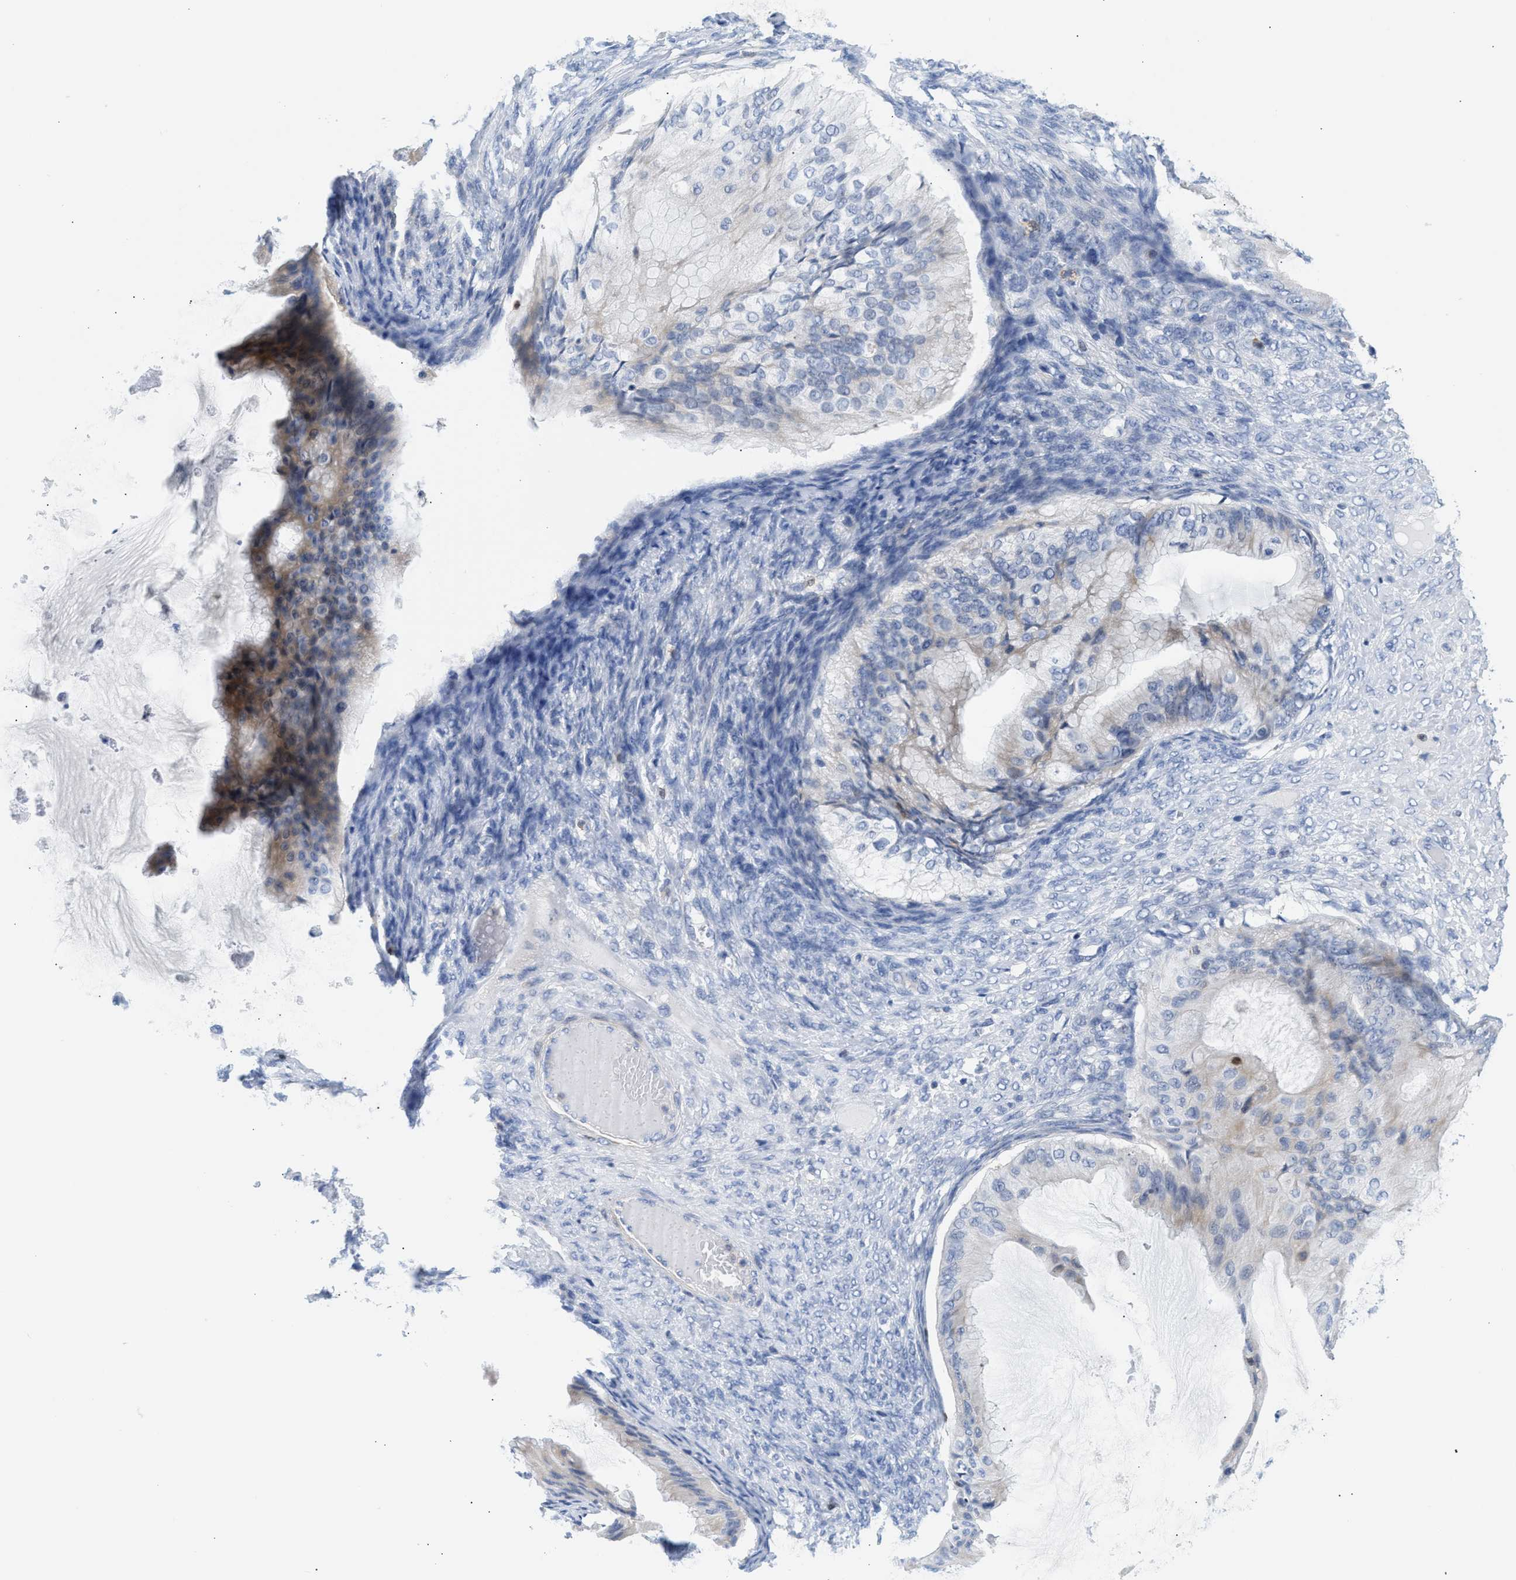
{"staining": {"intensity": "negative", "quantity": "none", "location": "none"}, "tissue": "ovarian cancer", "cell_type": "Tumor cells", "image_type": "cancer", "snomed": [{"axis": "morphology", "description": "Cystadenocarcinoma, mucinous, NOS"}, {"axis": "topography", "description": "Ovary"}], "caption": "Immunohistochemistry (IHC) histopathology image of neoplastic tissue: ovarian mucinous cystadenocarcinoma stained with DAB exhibits no significant protein staining in tumor cells.", "gene": "SLIT2", "patient": {"sex": "female", "age": 61}}